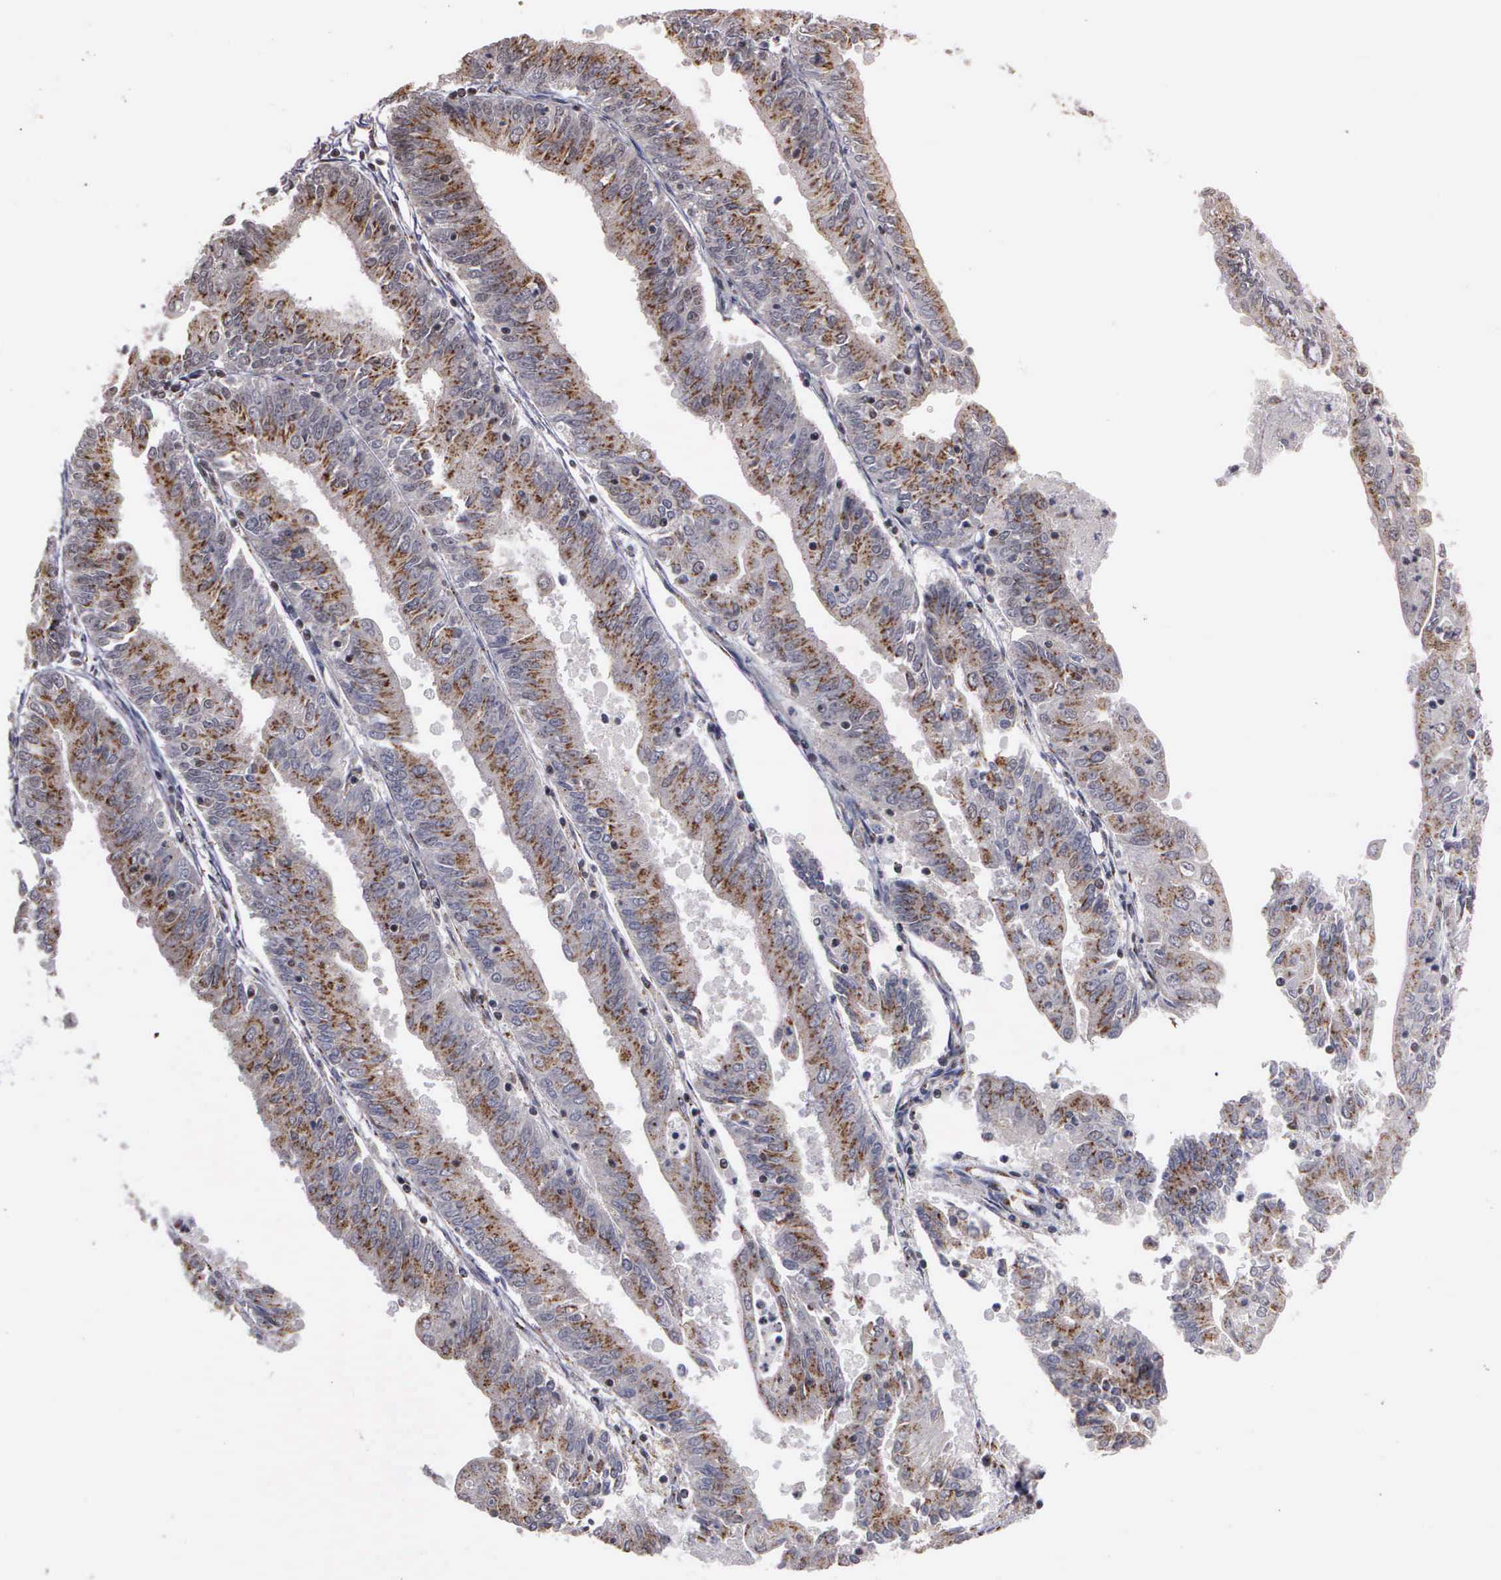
{"staining": {"intensity": "moderate", "quantity": ">75%", "location": "cytoplasmic/membranous"}, "tissue": "endometrial cancer", "cell_type": "Tumor cells", "image_type": "cancer", "snomed": [{"axis": "morphology", "description": "Adenocarcinoma, NOS"}, {"axis": "topography", "description": "Endometrium"}], "caption": "The photomicrograph demonstrates immunohistochemical staining of endometrial cancer (adenocarcinoma). There is moderate cytoplasmic/membranous staining is appreciated in about >75% of tumor cells.", "gene": "GTF2A1", "patient": {"sex": "female", "age": 79}}